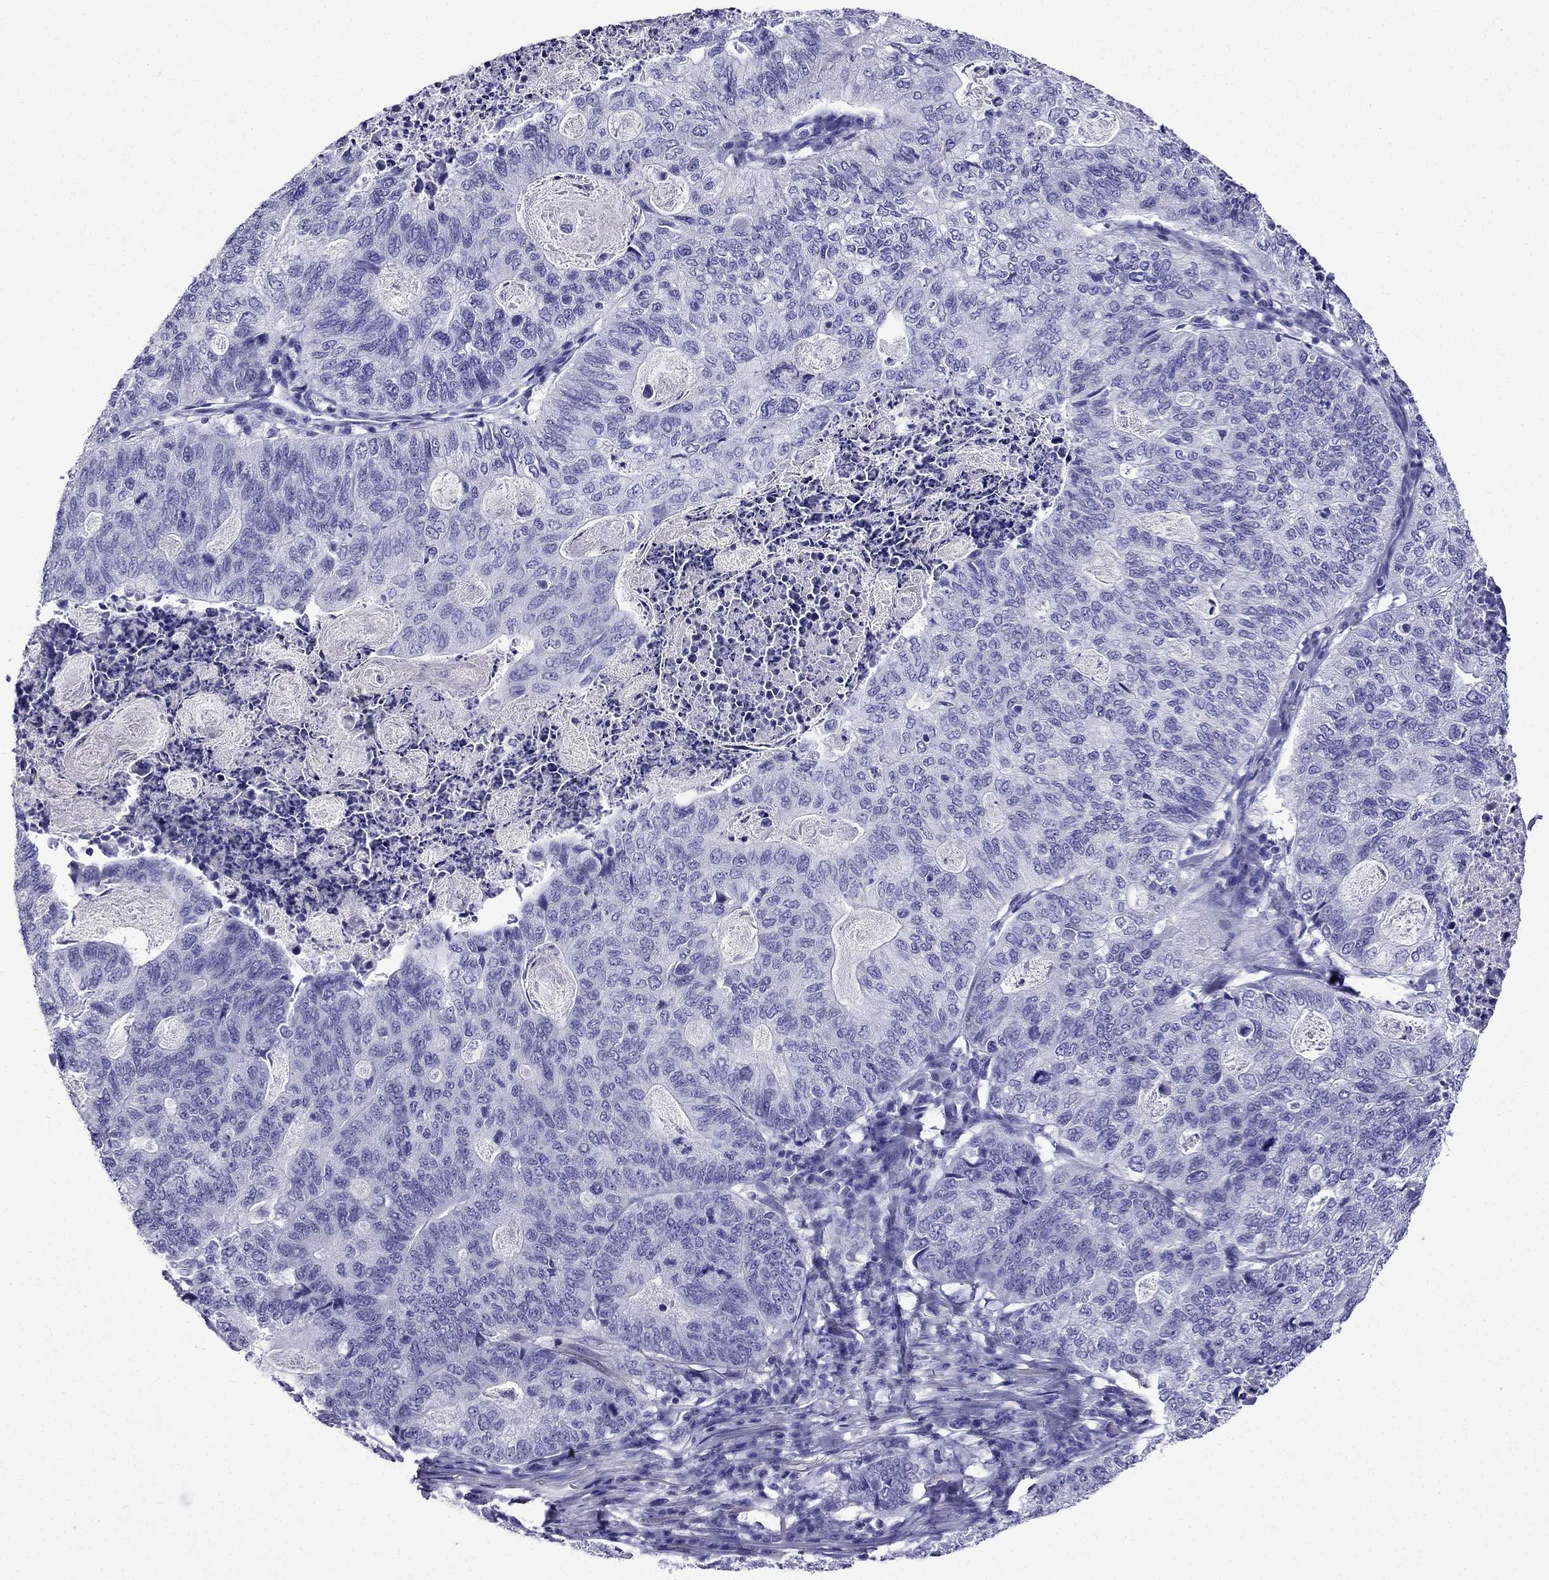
{"staining": {"intensity": "negative", "quantity": "none", "location": "none"}, "tissue": "stomach cancer", "cell_type": "Tumor cells", "image_type": "cancer", "snomed": [{"axis": "morphology", "description": "Adenocarcinoma, NOS"}, {"axis": "topography", "description": "Stomach, upper"}], "caption": "Immunohistochemistry (IHC) of human stomach cancer (adenocarcinoma) demonstrates no expression in tumor cells.", "gene": "ERC2", "patient": {"sex": "female", "age": 67}}